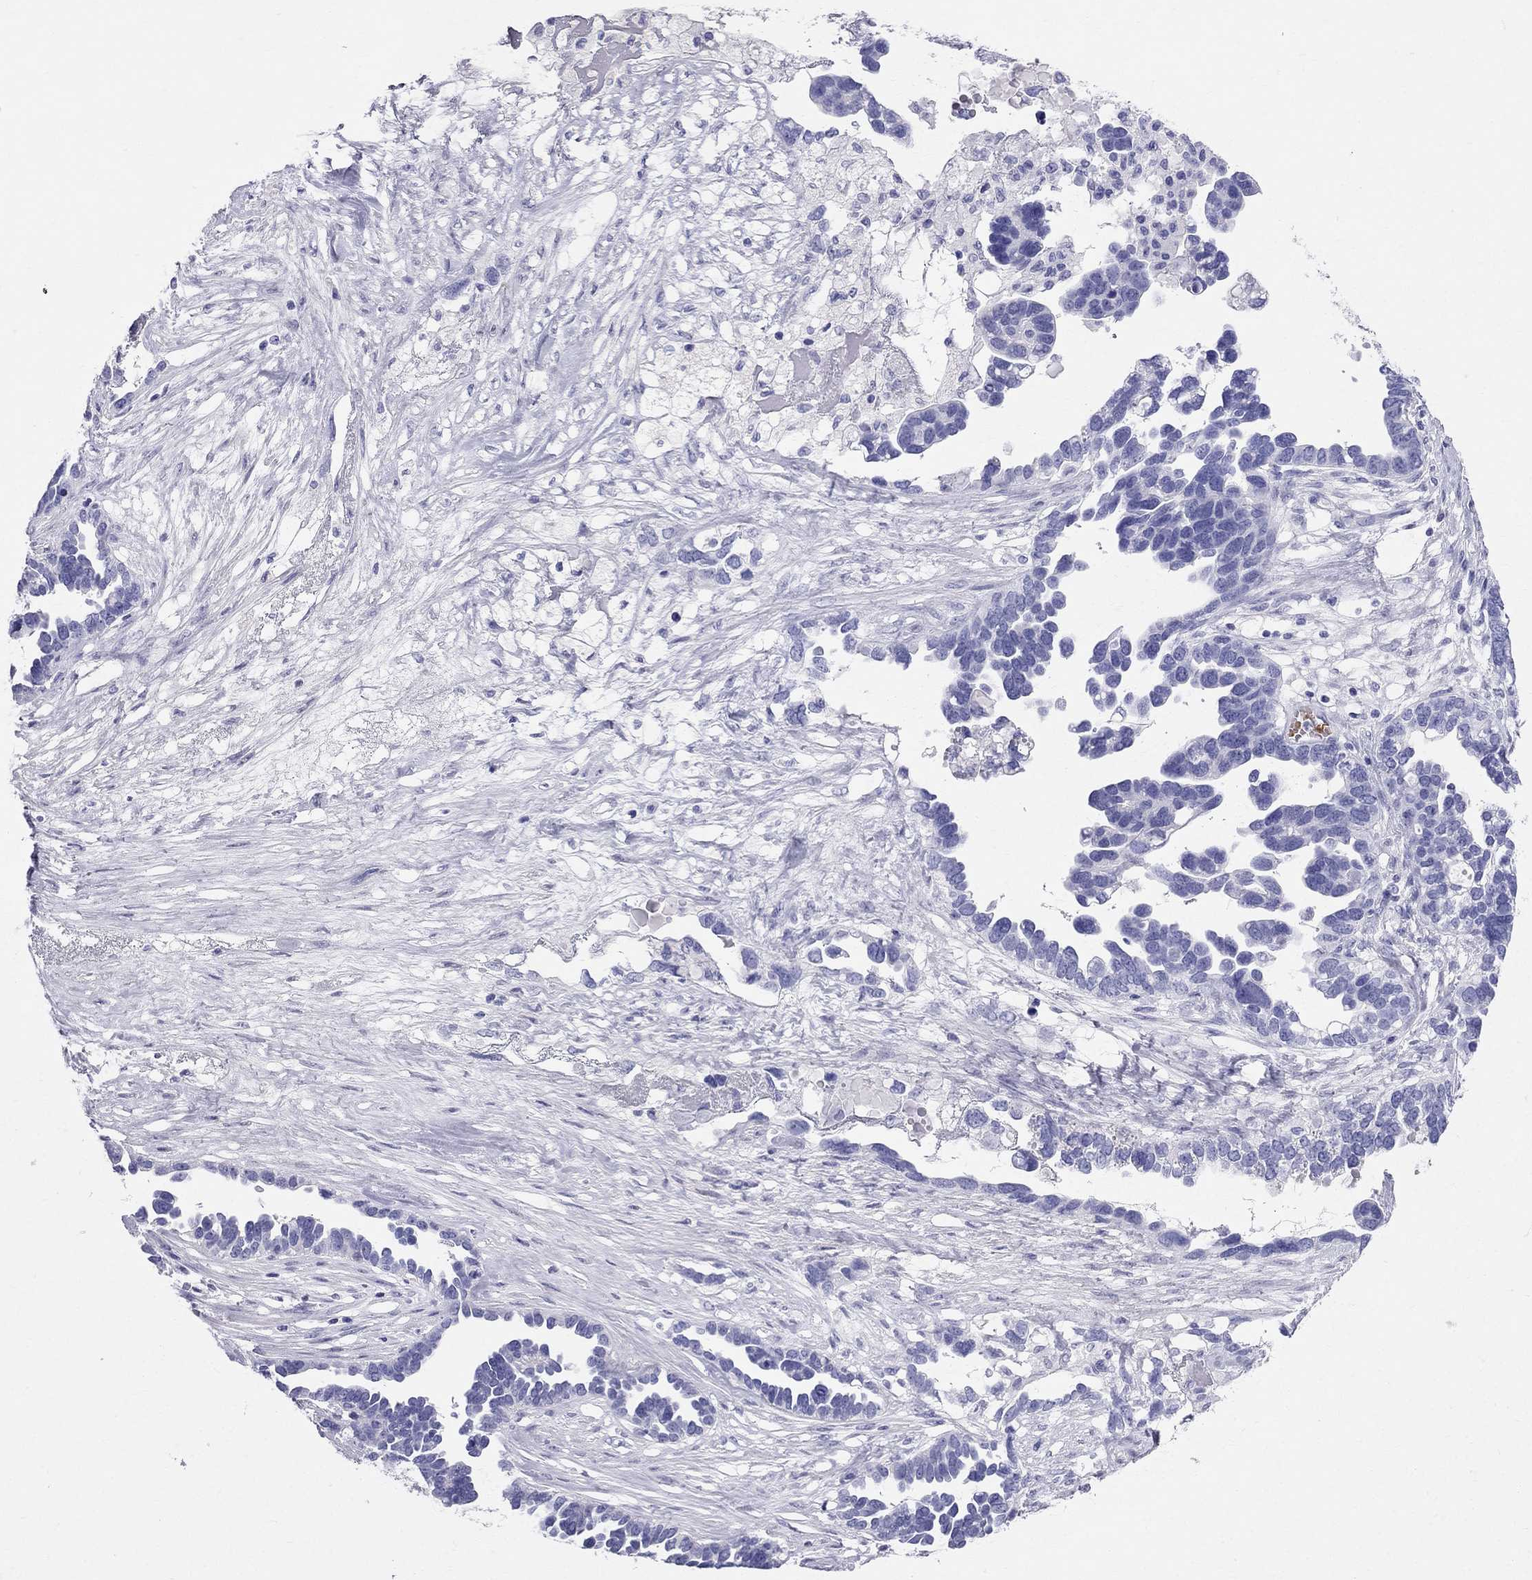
{"staining": {"intensity": "negative", "quantity": "none", "location": "none"}, "tissue": "ovarian cancer", "cell_type": "Tumor cells", "image_type": "cancer", "snomed": [{"axis": "morphology", "description": "Cystadenocarcinoma, serous, NOS"}, {"axis": "topography", "description": "Ovary"}], "caption": "An immunohistochemistry (IHC) image of ovarian cancer is shown. There is no staining in tumor cells of ovarian cancer.", "gene": "DNAAF6", "patient": {"sex": "female", "age": 54}}